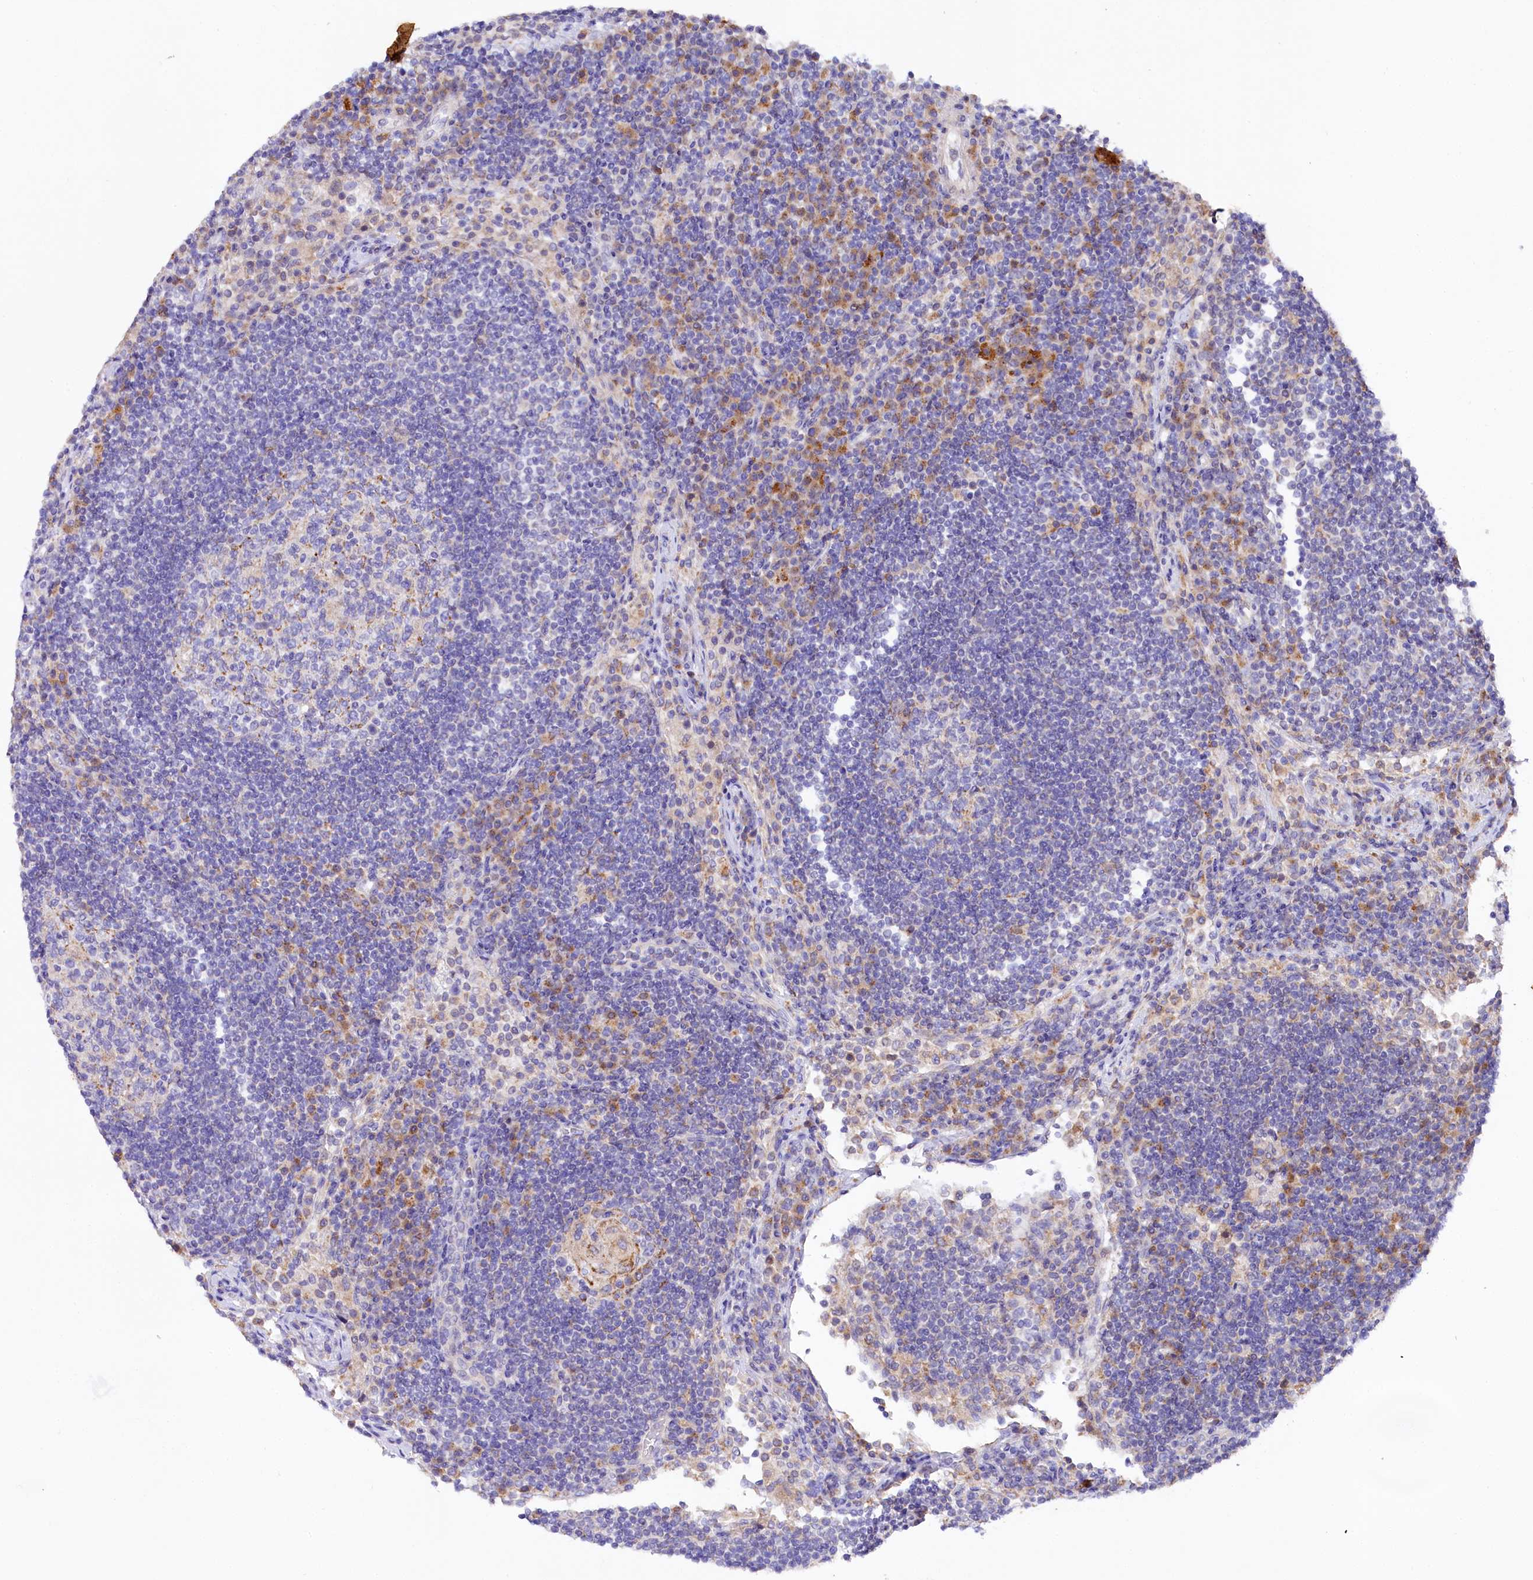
{"staining": {"intensity": "moderate", "quantity": "<25%", "location": "cytoplasmic/membranous"}, "tissue": "lymph node", "cell_type": "Germinal center cells", "image_type": "normal", "snomed": [{"axis": "morphology", "description": "Normal tissue, NOS"}, {"axis": "topography", "description": "Lymph node"}], "caption": "This micrograph shows IHC staining of unremarkable lymph node, with low moderate cytoplasmic/membranous expression in about <25% of germinal center cells.", "gene": "SACM1L", "patient": {"sex": "female", "age": 53}}